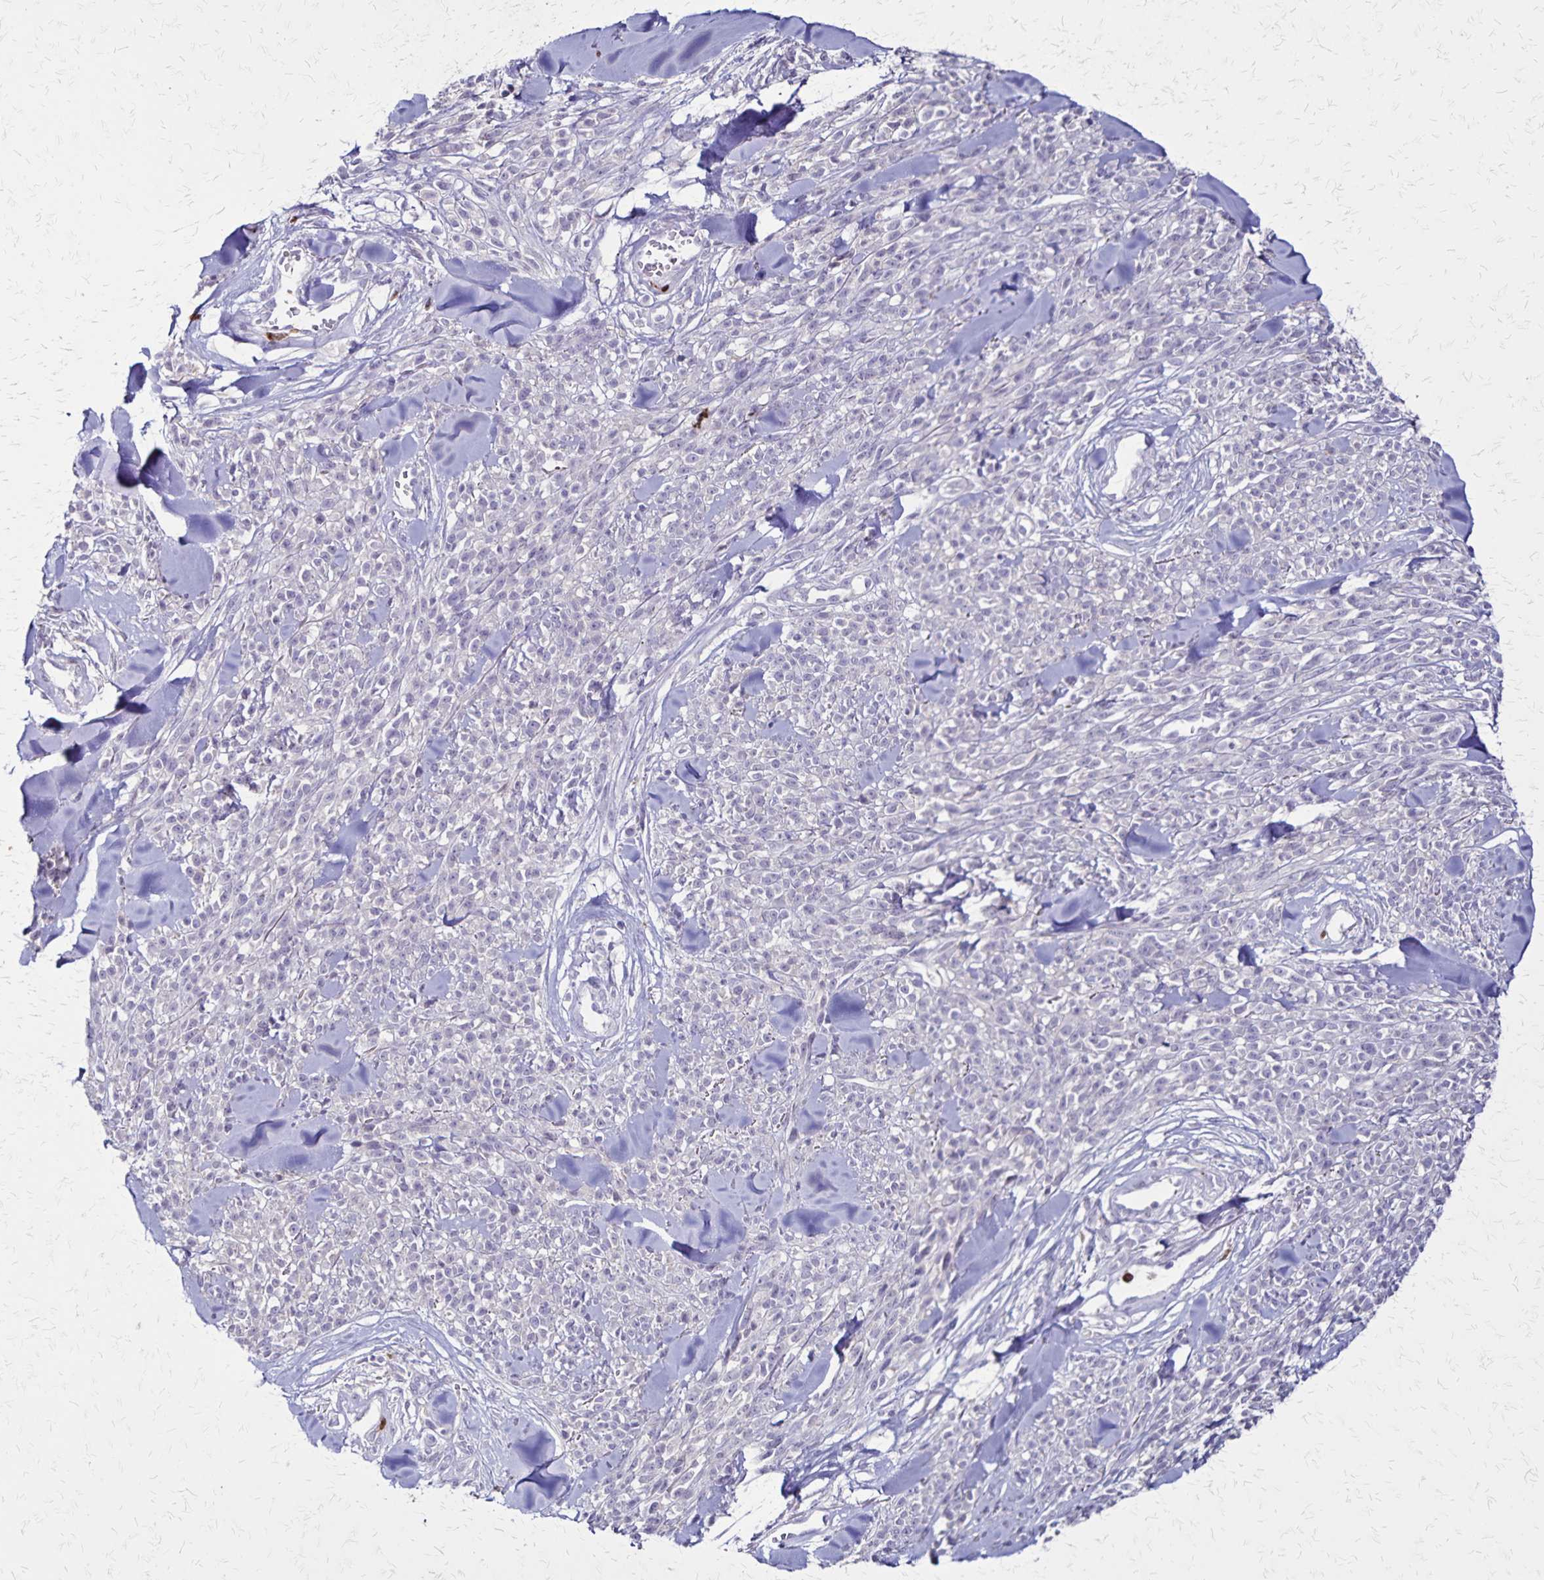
{"staining": {"intensity": "negative", "quantity": "none", "location": "none"}, "tissue": "melanoma", "cell_type": "Tumor cells", "image_type": "cancer", "snomed": [{"axis": "morphology", "description": "Malignant melanoma, NOS"}, {"axis": "topography", "description": "Skin"}, {"axis": "topography", "description": "Skin of trunk"}], "caption": "The image shows no staining of tumor cells in melanoma.", "gene": "ULBP3", "patient": {"sex": "male", "age": 74}}